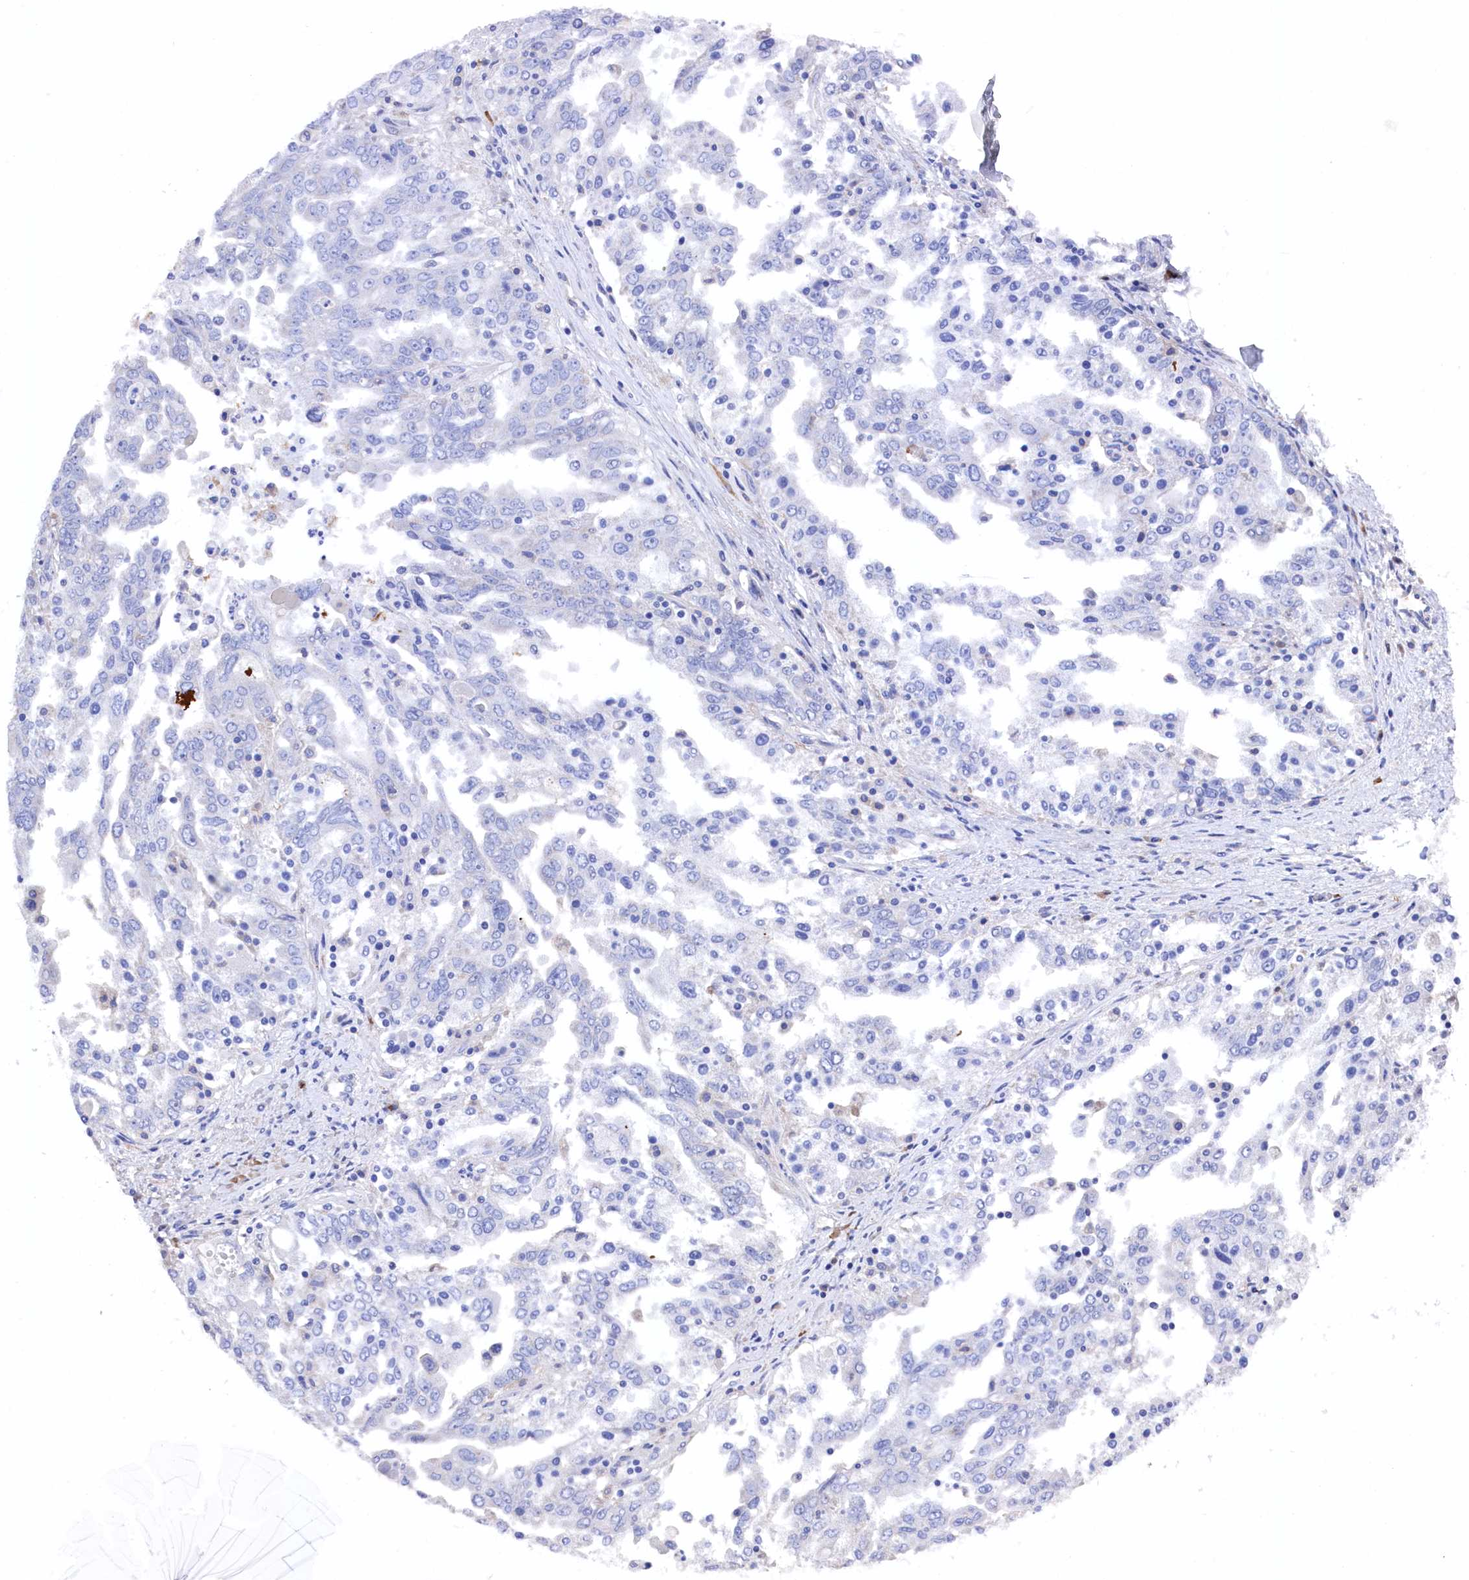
{"staining": {"intensity": "negative", "quantity": "none", "location": "none"}, "tissue": "ovarian cancer", "cell_type": "Tumor cells", "image_type": "cancer", "snomed": [{"axis": "morphology", "description": "Carcinoma, endometroid"}, {"axis": "topography", "description": "Ovary"}], "caption": "High power microscopy image of an IHC histopathology image of ovarian endometroid carcinoma, revealing no significant staining in tumor cells.", "gene": "C12orf73", "patient": {"sex": "female", "age": 62}}